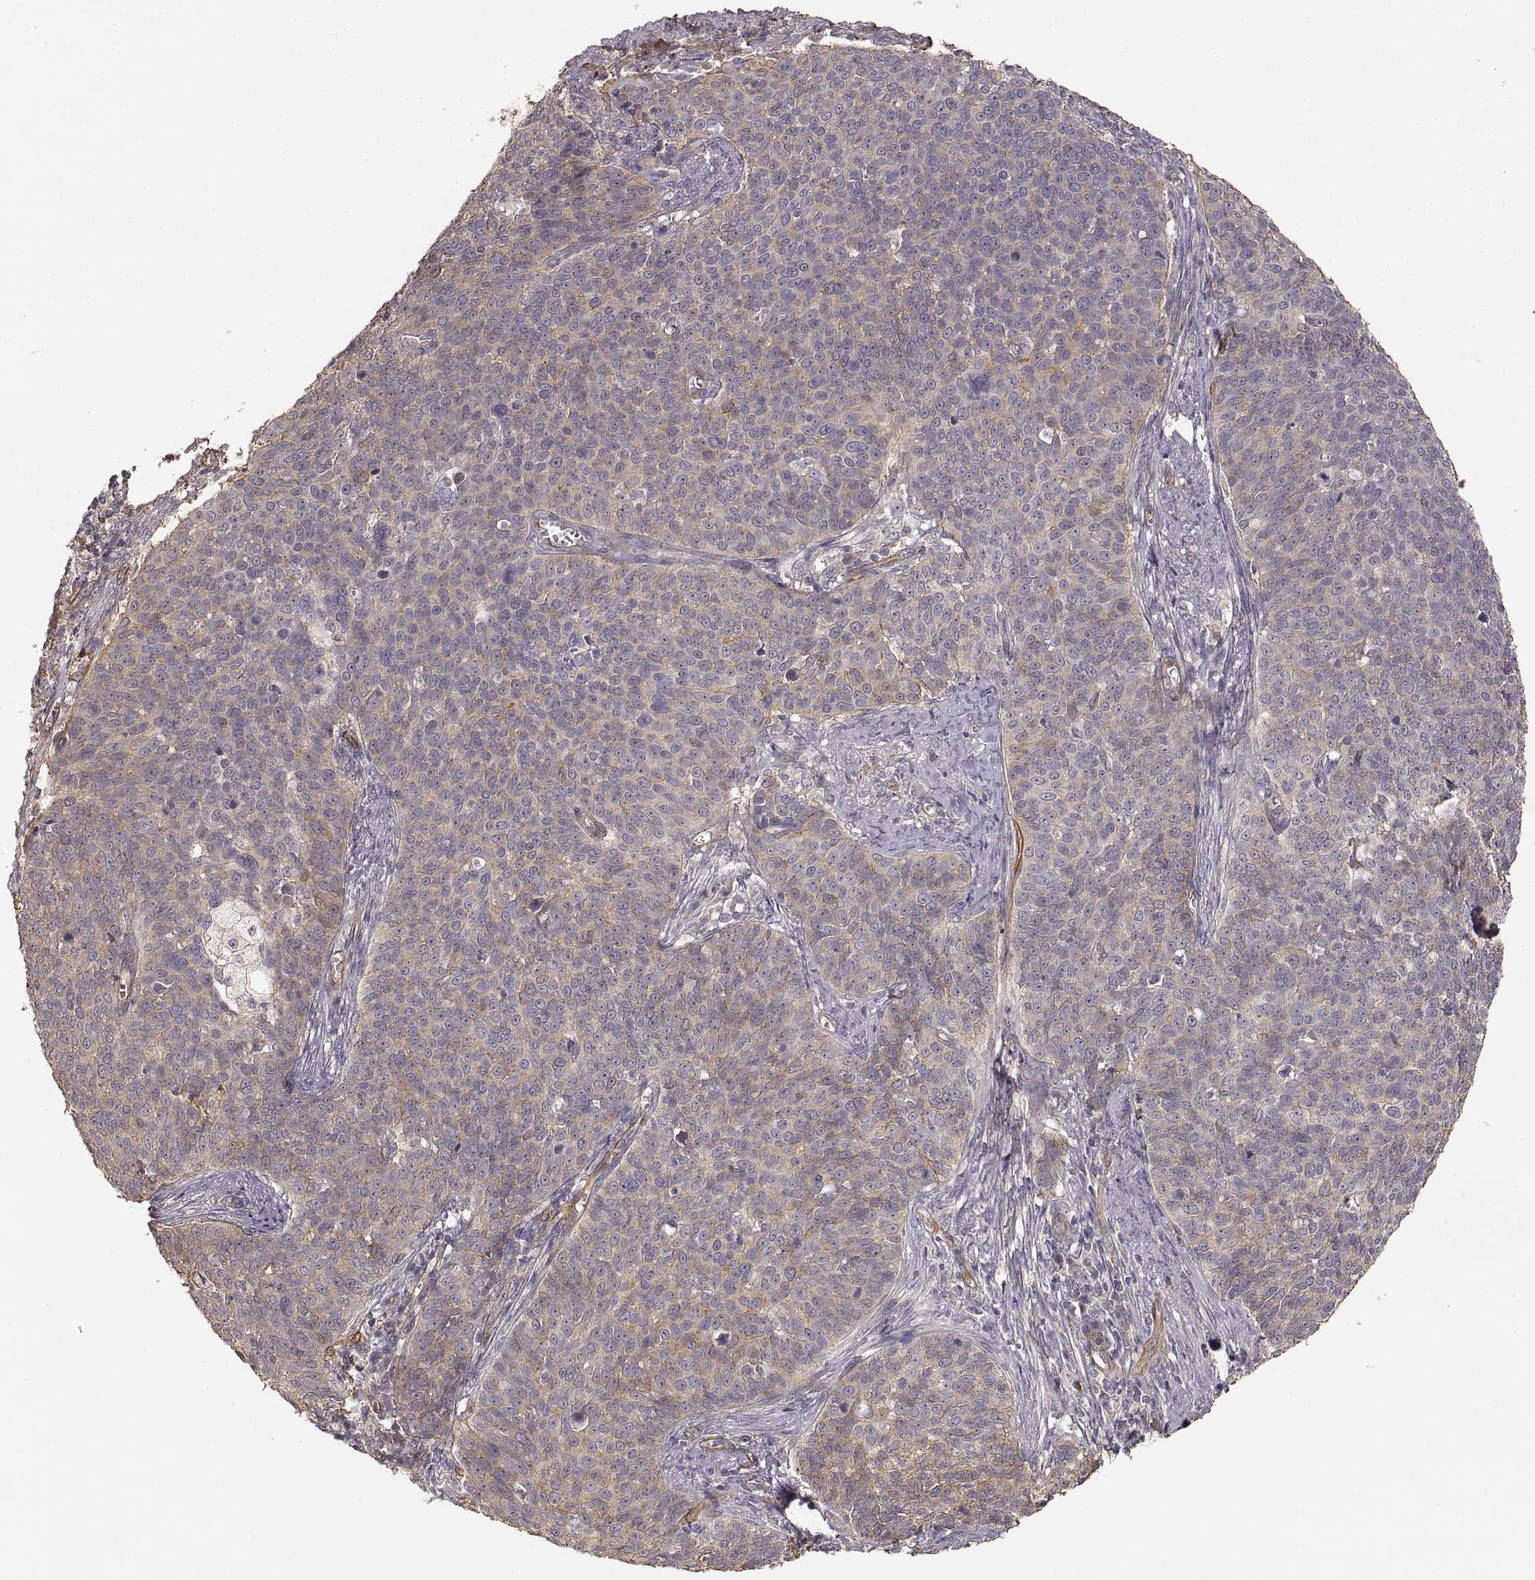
{"staining": {"intensity": "moderate", "quantity": "25%-75%", "location": "cytoplasmic/membranous"}, "tissue": "cervical cancer", "cell_type": "Tumor cells", "image_type": "cancer", "snomed": [{"axis": "morphology", "description": "Squamous cell carcinoma, NOS"}, {"axis": "topography", "description": "Cervix"}], "caption": "There is medium levels of moderate cytoplasmic/membranous staining in tumor cells of squamous cell carcinoma (cervical), as demonstrated by immunohistochemical staining (brown color).", "gene": "LAMA4", "patient": {"sex": "female", "age": 39}}